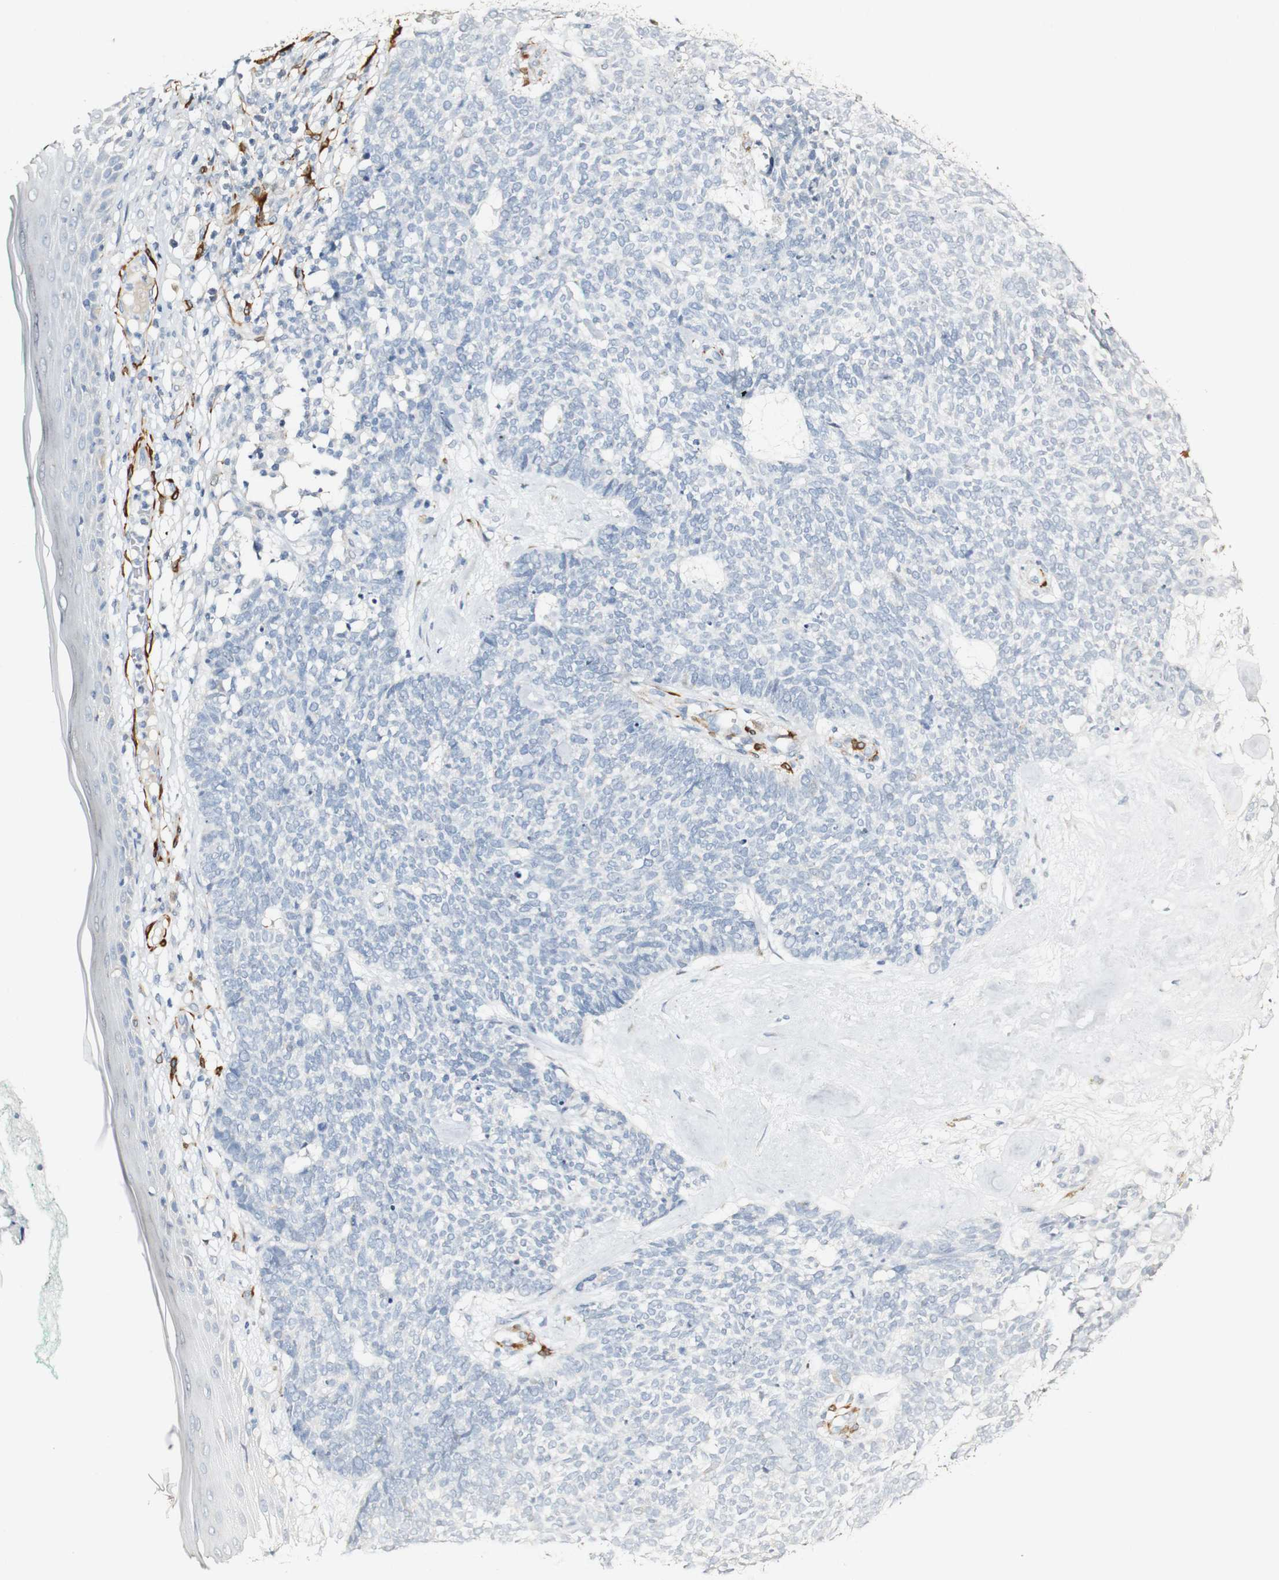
{"staining": {"intensity": "negative", "quantity": "none", "location": "none"}, "tissue": "skin cancer", "cell_type": "Tumor cells", "image_type": "cancer", "snomed": [{"axis": "morphology", "description": "Basal cell carcinoma"}, {"axis": "topography", "description": "Skin"}], "caption": "High magnification brightfield microscopy of skin cancer stained with DAB (brown) and counterstained with hematoxylin (blue): tumor cells show no significant positivity.", "gene": "FMO3", "patient": {"sex": "female", "age": 84}}